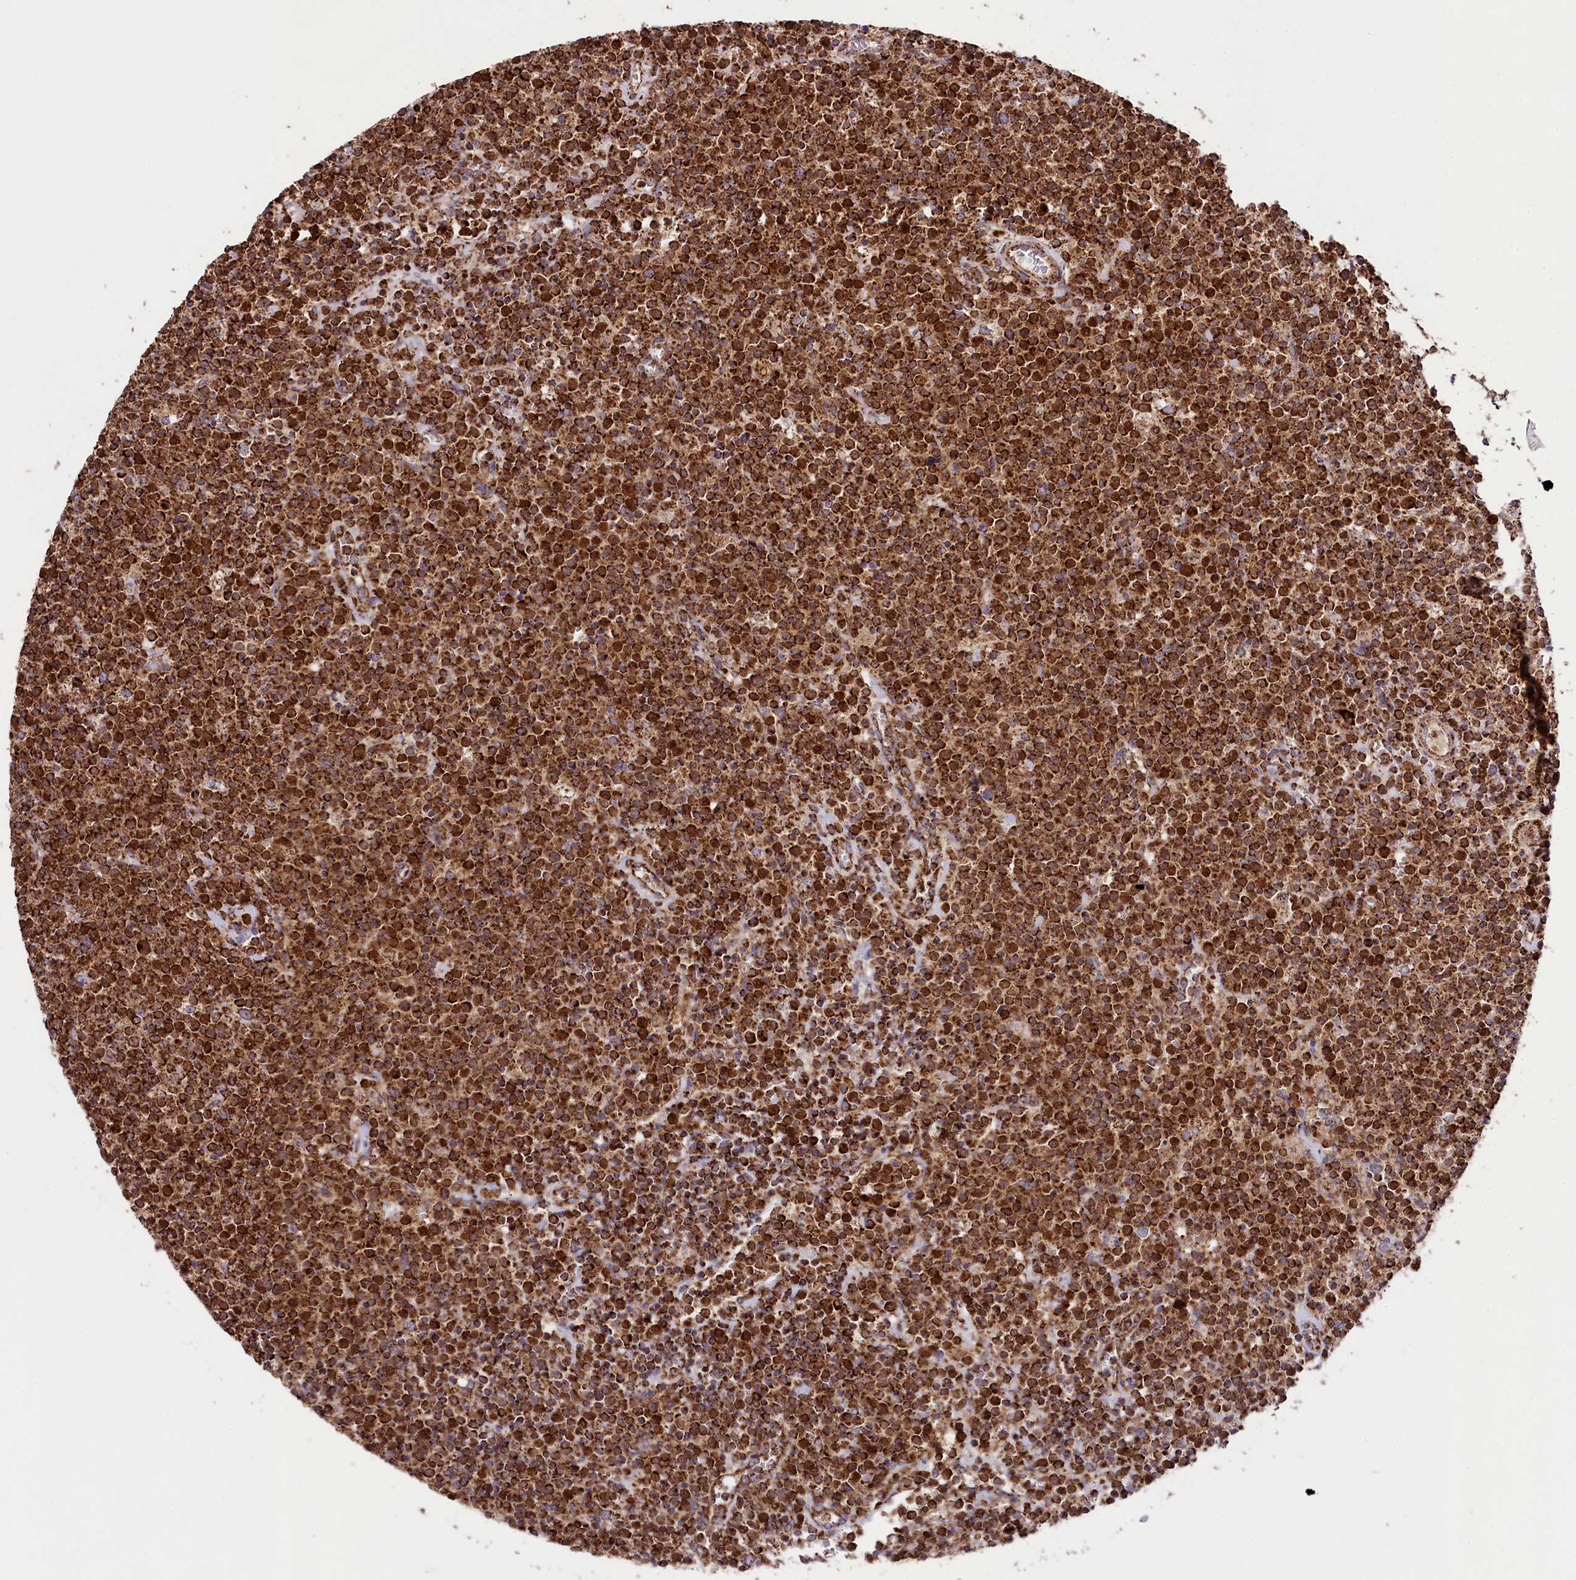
{"staining": {"intensity": "strong", "quantity": ">75%", "location": "cytoplasmic/membranous"}, "tissue": "lymphoma", "cell_type": "Tumor cells", "image_type": "cancer", "snomed": [{"axis": "morphology", "description": "Malignant lymphoma, non-Hodgkin's type, High grade"}, {"axis": "topography", "description": "Lymph node"}], "caption": "This photomicrograph exhibits immunohistochemistry (IHC) staining of human high-grade malignant lymphoma, non-Hodgkin's type, with high strong cytoplasmic/membranous staining in approximately >75% of tumor cells.", "gene": "CLYBL", "patient": {"sex": "male", "age": 61}}